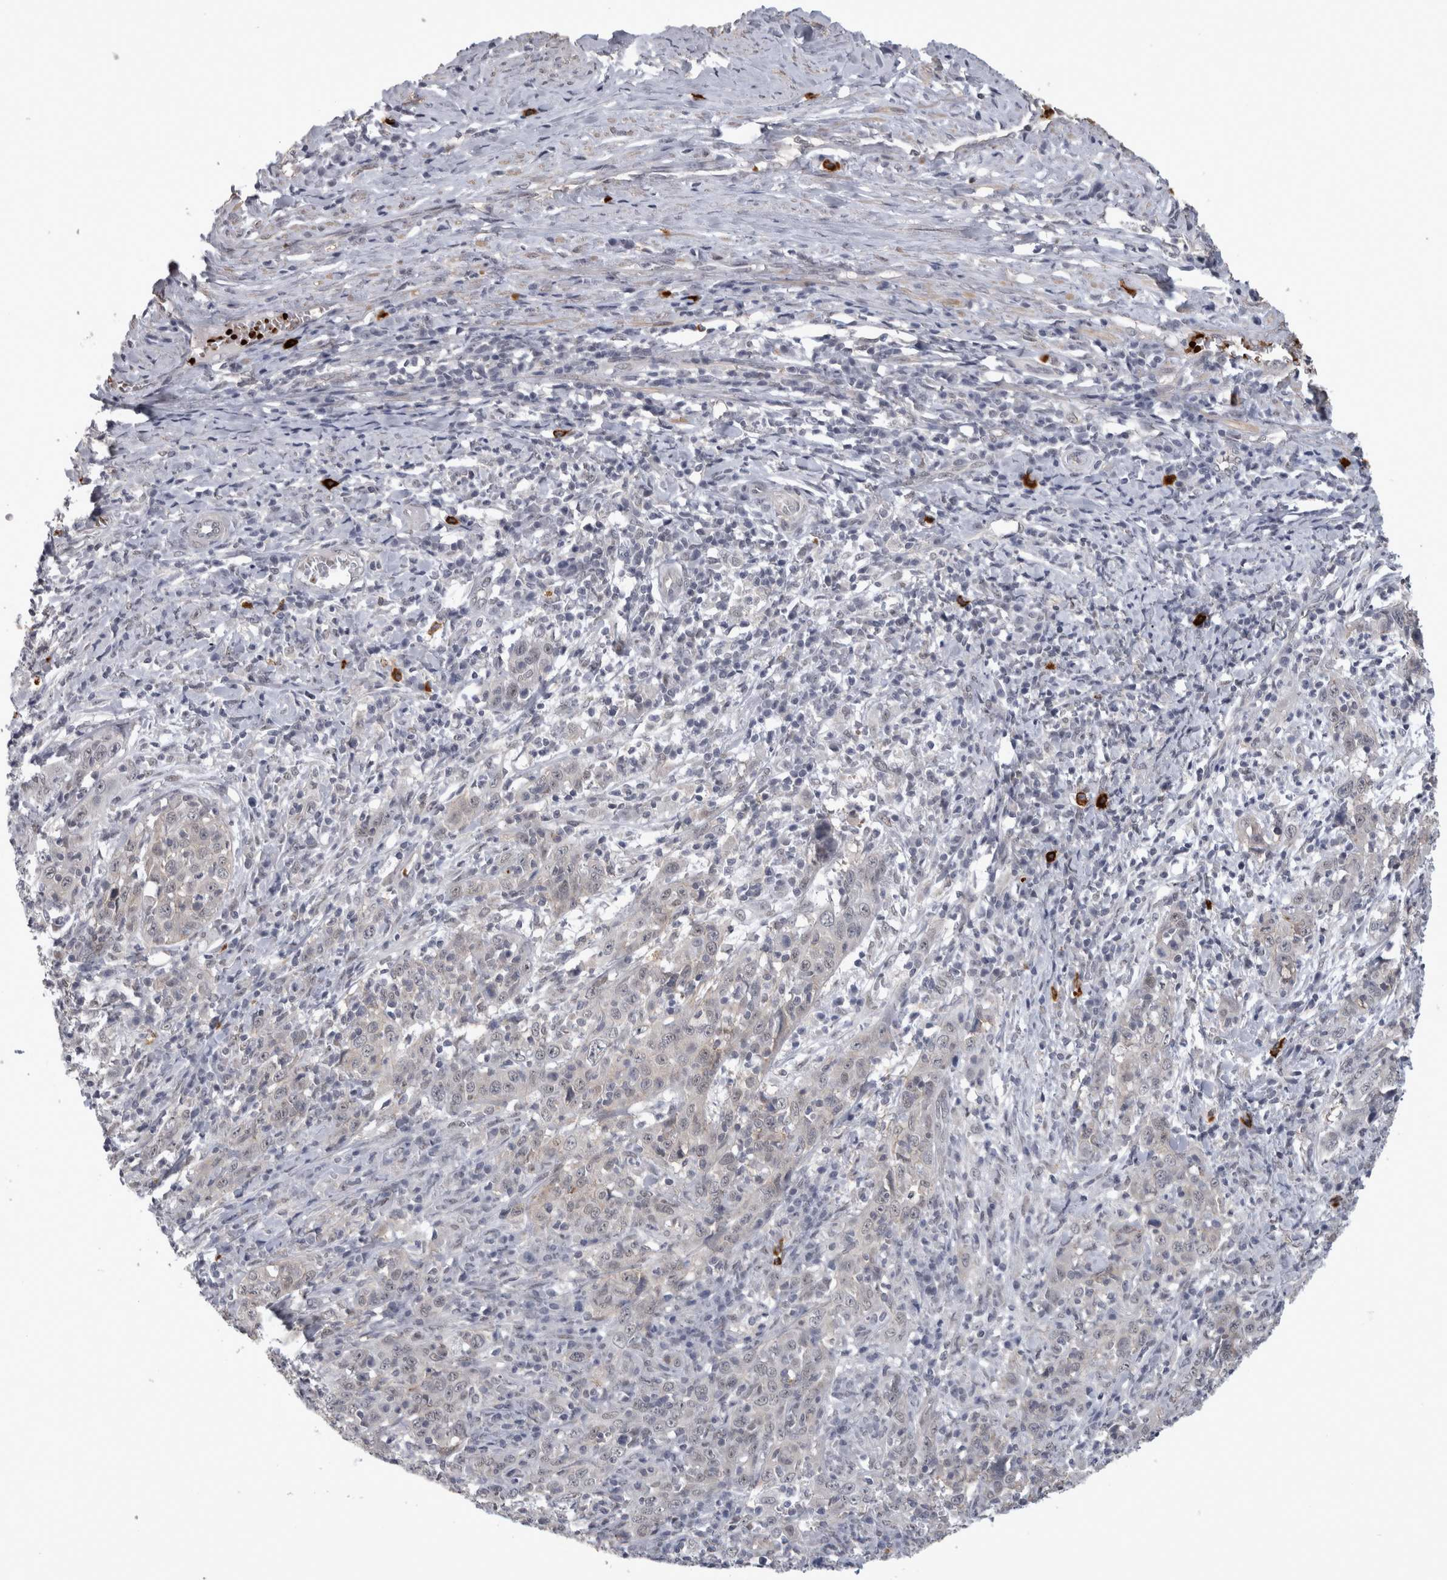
{"staining": {"intensity": "negative", "quantity": "none", "location": "none"}, "tissue": "cervical cancer", "cell_type": "Tumor cells", "image_type": "cancer", "snomed": [{"axis": "morphology", "description": "Squamous cell carcinoma, NOS"}, {"axis": "topography", "description": "Cervix"}], "caption": "DAB (3,3'-diaminobenzidine) immunohistochemical staining of cervical cancer displays no significant positivity in tumor cells. (Brightfield microscopy of DAB (3,3'-diaminobenzidine) immunohistochemistry (IHC) at high magnification).", "gene": "PEBP4", "patient": {"sex": "female", "age": 46}}